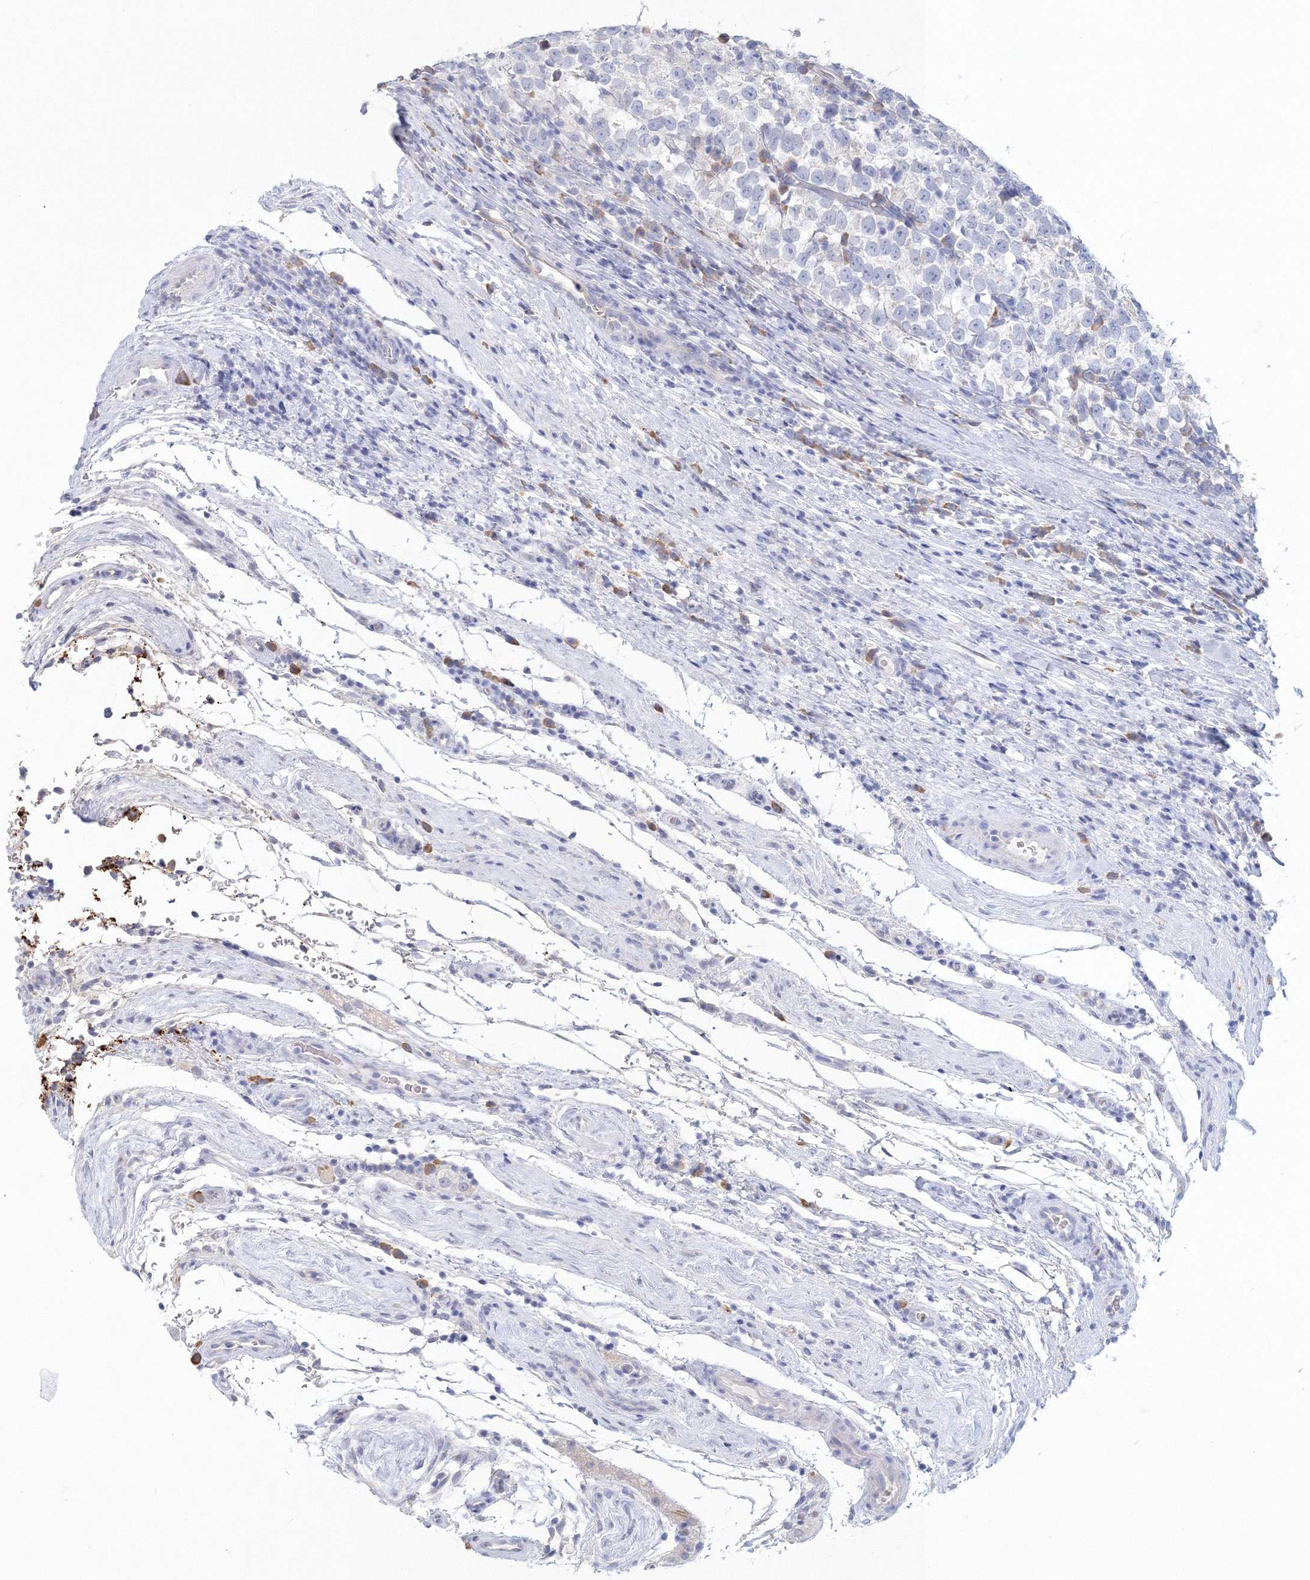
{"staining": {"intensity": "negative", "quantity": "none", "location": "none"}, "tissue": "testis cancer", "cell_type": "Tumor cells", "image_type": "cancer", "snomed": [{"axis": "morphology", "description": "Normal tissue, NOS"}, {"axis": "morphology", "description": "Seminoma, NOS"}, {"axis": "topography", "description": "Testis"}], "caption": "Immunohistochemical staining of seminoma (testis) demonstrates no significant positivity in tumor cells.", "gene": "VSIG1", "patient": {"sex": "male", "age": 43}}